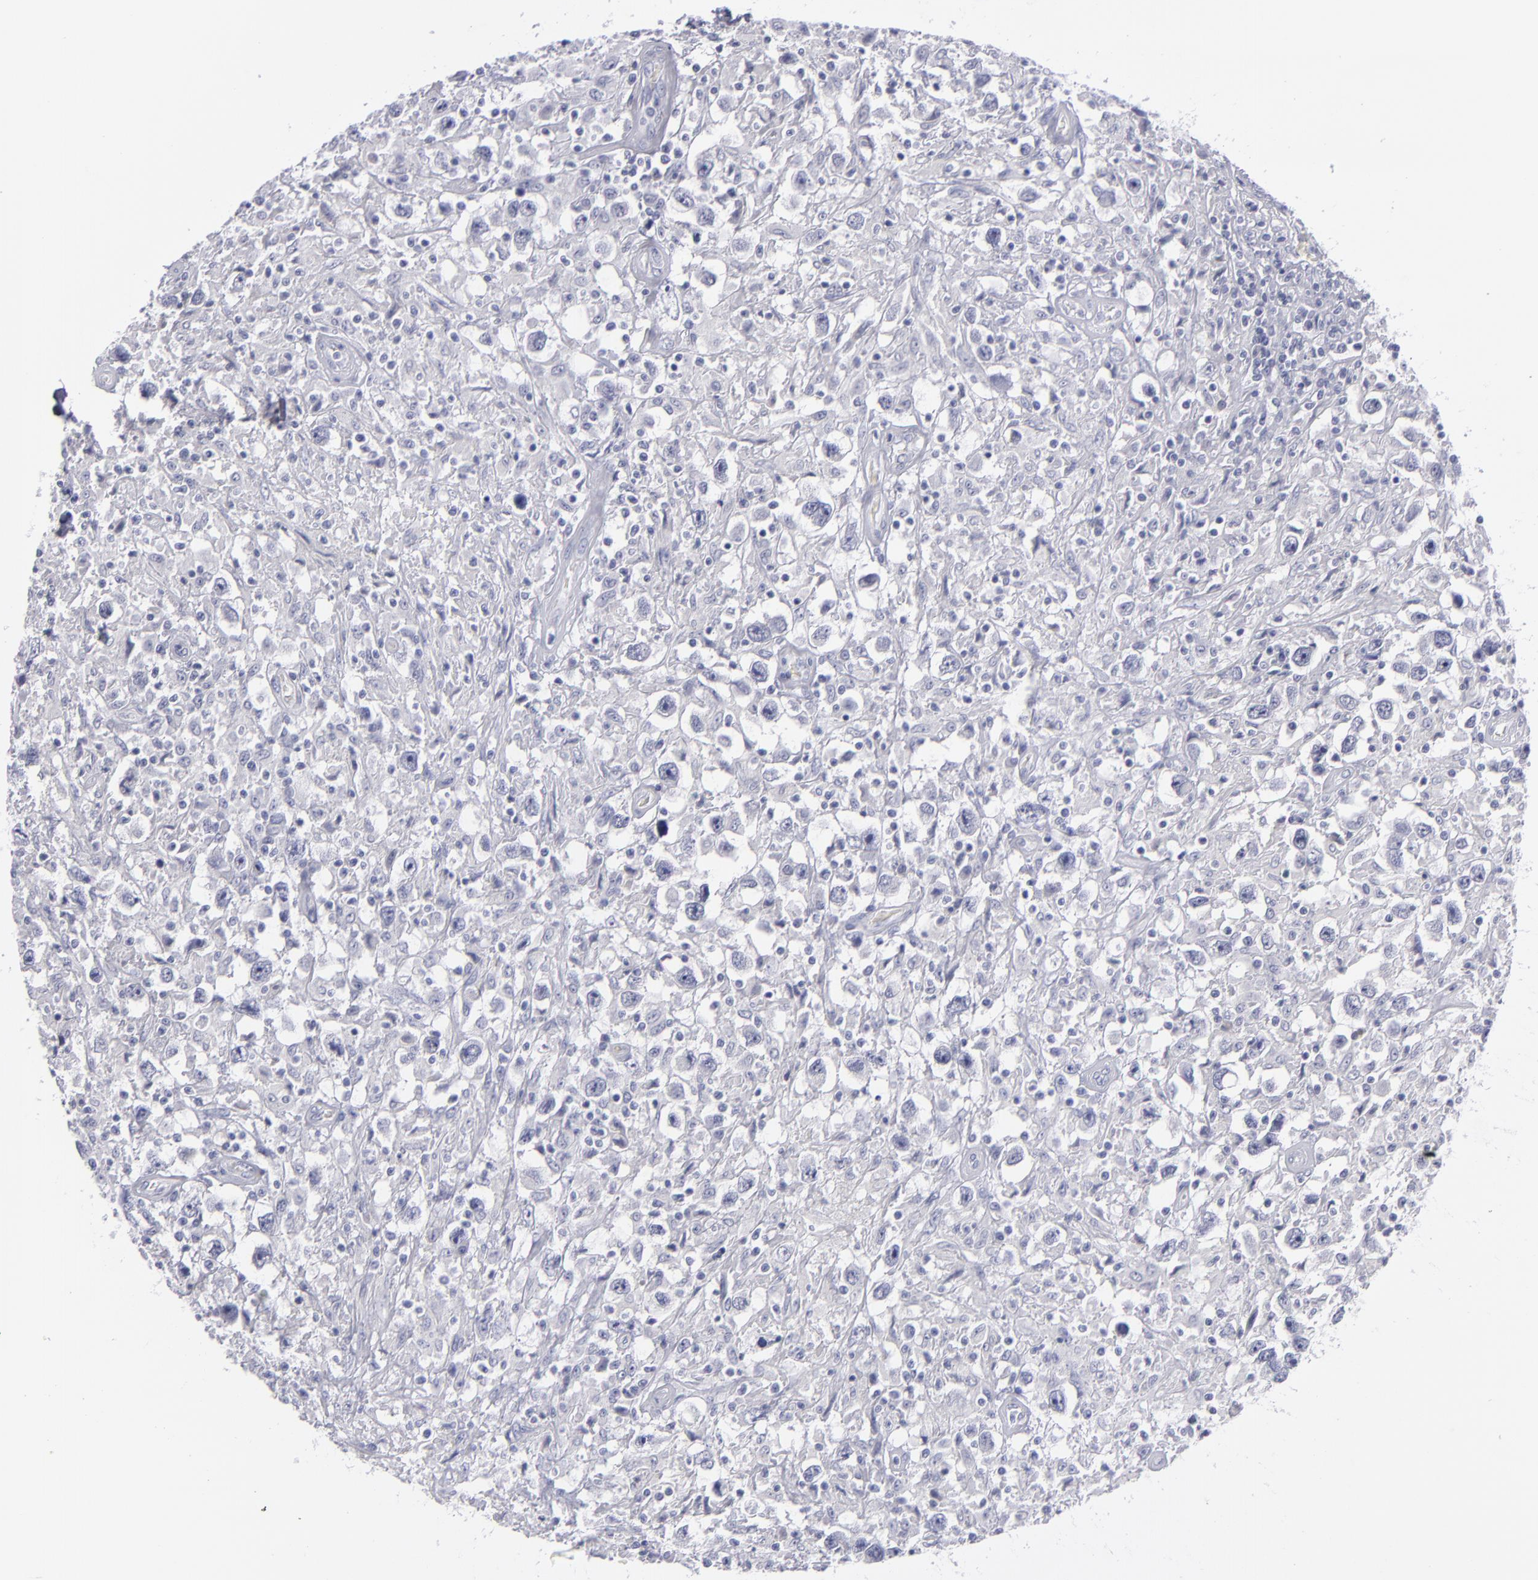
{"staining": {"intensity": "negative", "quantity": "none", "location": "none"}, "tissue": "testis cancer", "cell_type": "Tumor cells", "image_type": "cancer", "snomed": [{"axis": "morphology", "description": "Seminoma, NOS"}, {"axis": "topography", "description": "Testis"}], "caption": "Immunohistochemical staining of human testis seminoma demonstrates no significant expression in tumor cells.", "gene": "ITGB4", "patient": {"sex": "male", "age": 34}}